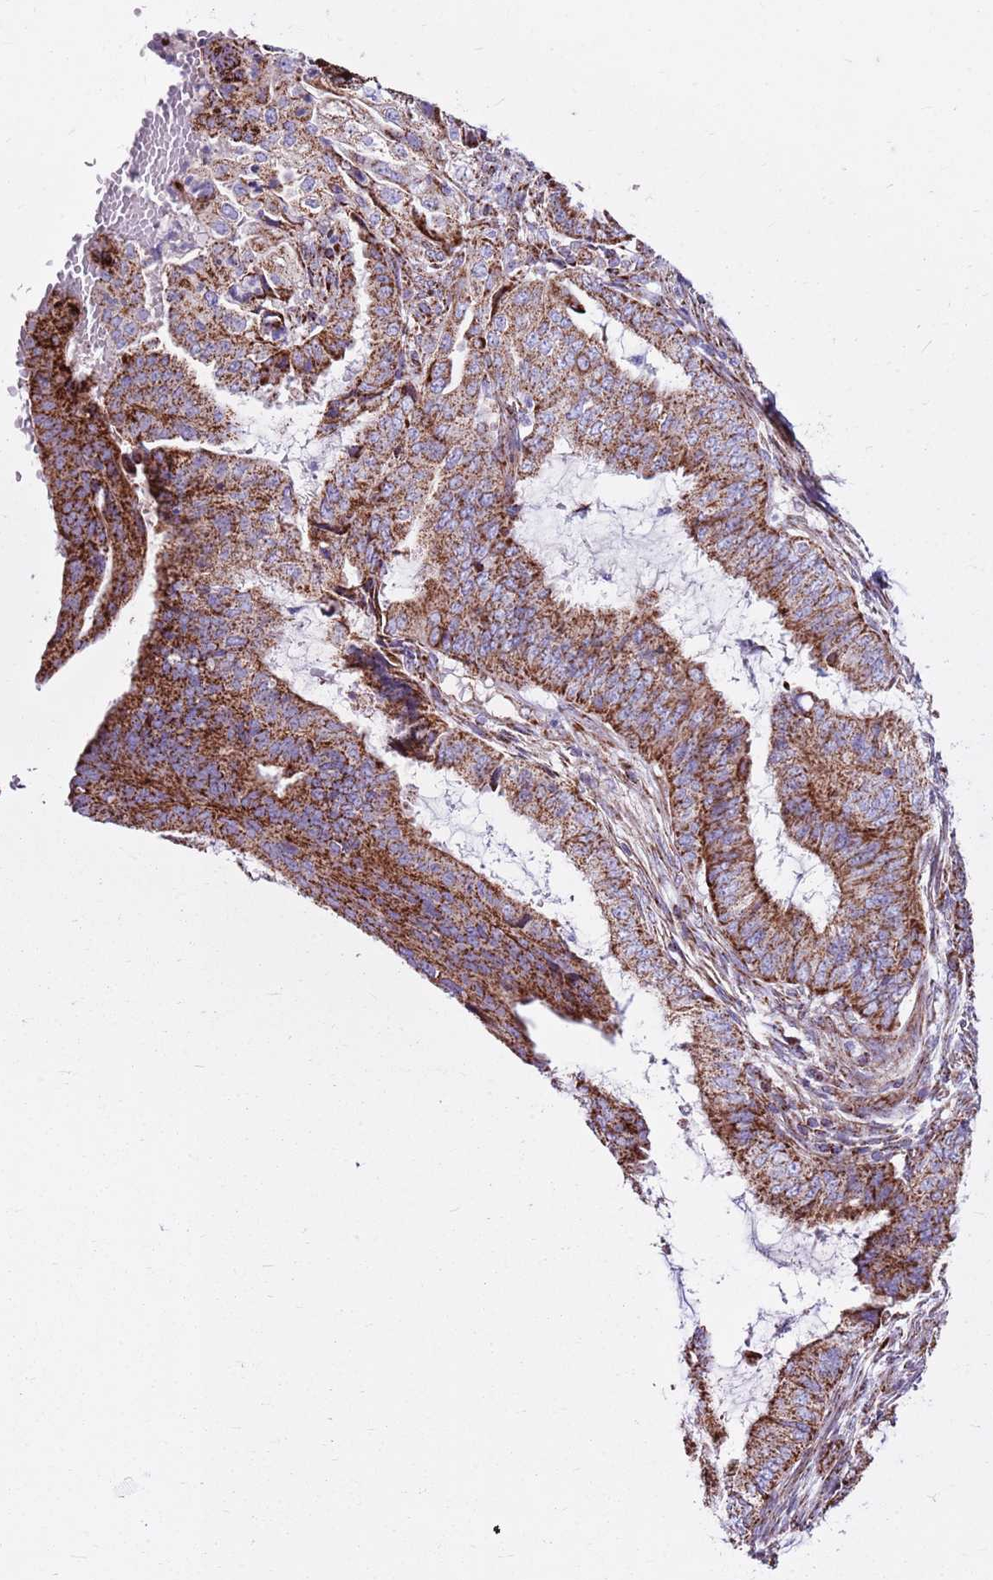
{"staining": {"intensity": "strong", "quantity": ">75%", "location": "cytoplasmic/membranous"}, "tissue": "endometrial cancer", "cell_type": "Tumor cells", "image_type": "cancer", "snomed": [{"axis": "morphology", "description": "Adenocarcinoma, NOS"}, {"axis": "topography", "description": "Endometrium"}], "caption": "IHC (DAB (3,3'-diaminobenzidine)) staining of endometrial cancer (adenocarcinoma) reveals strong cytoplasmic/membranous protein expression in approximately >75% of tumor cells.", "gene": "HECTD4", "patient": {"sex": "female", "age": 51}}